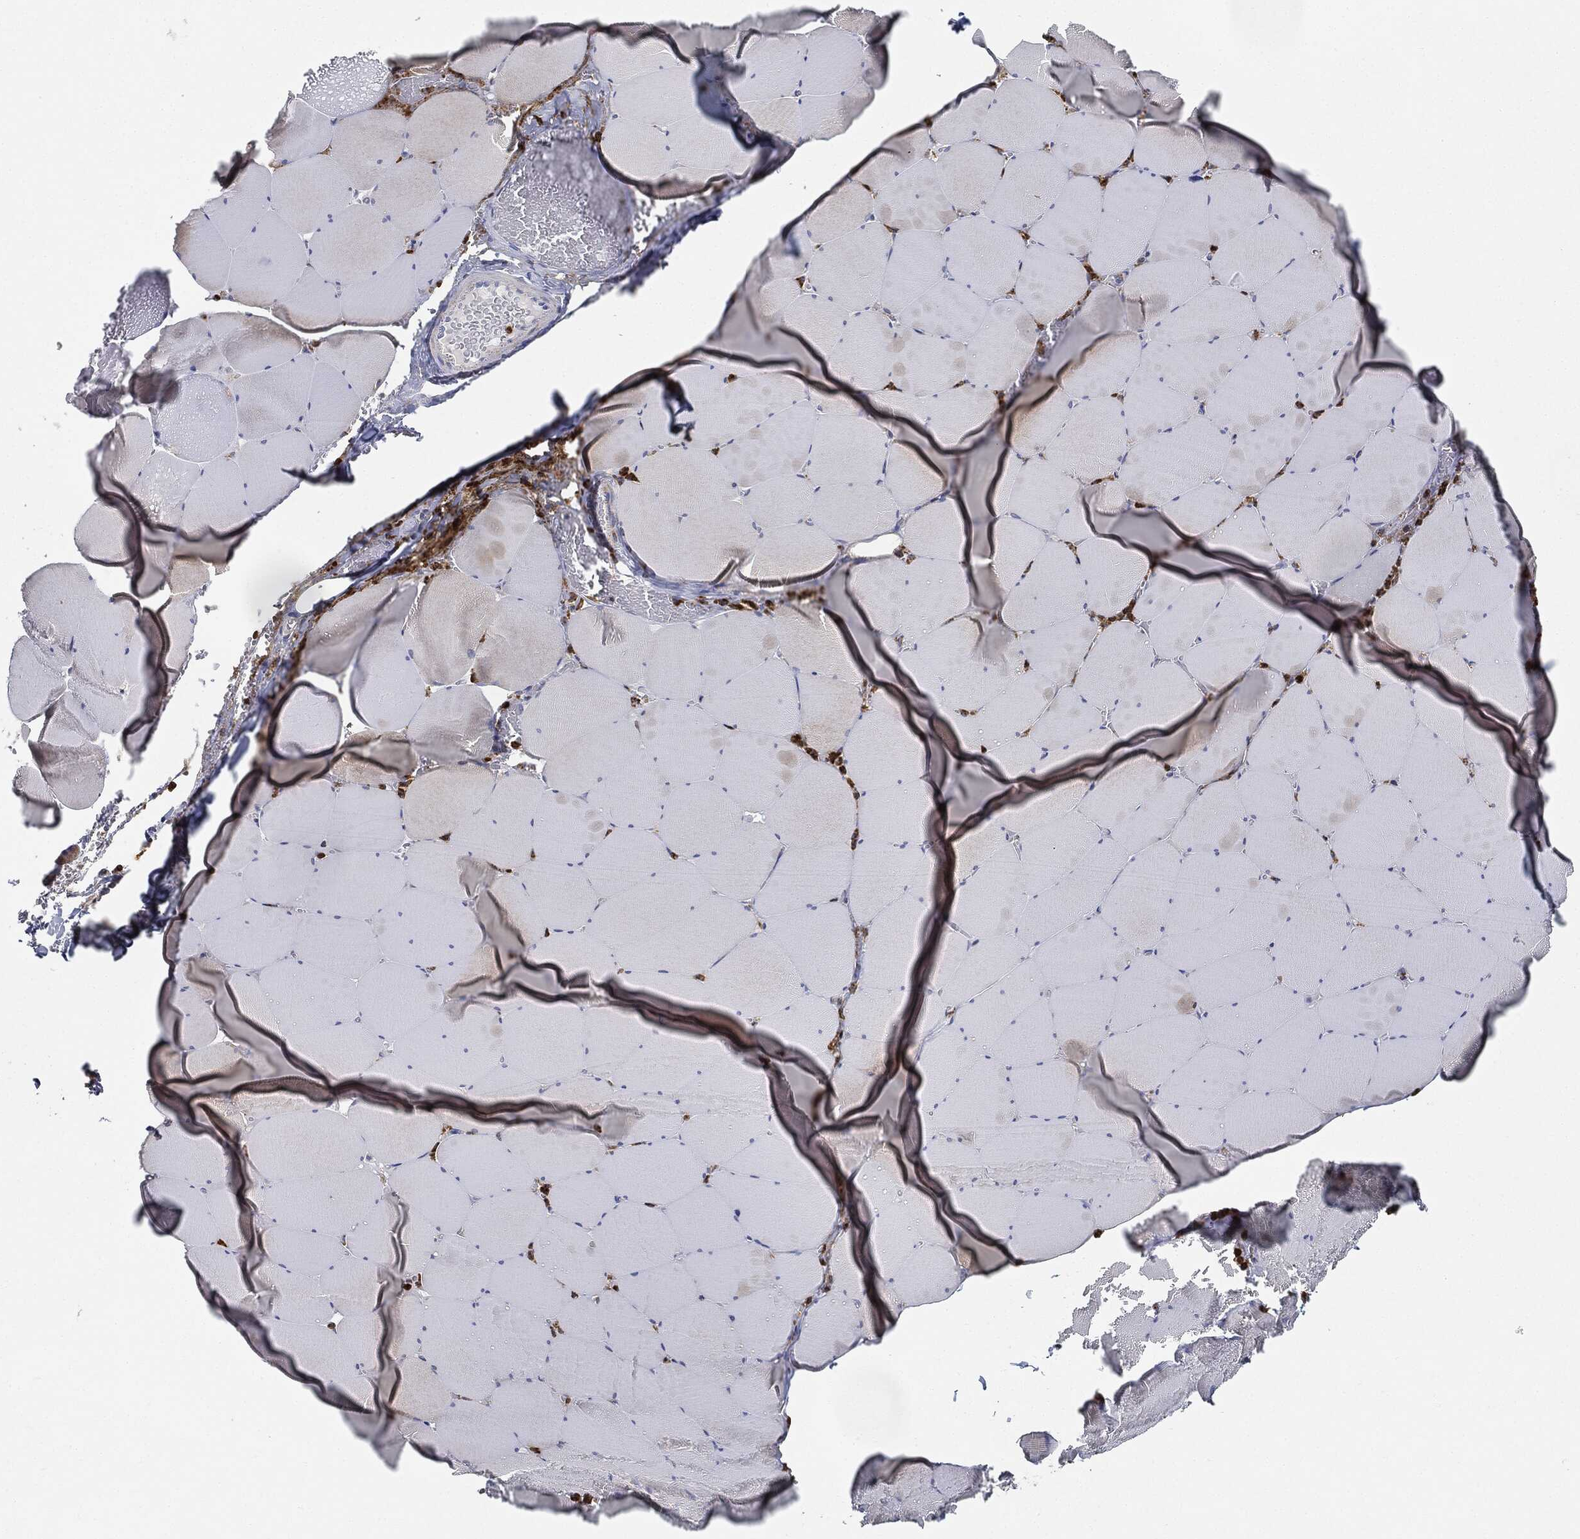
{"staining": {"intensity": "strong", "quantity": "<25%", "location": "cytoplasmic/membranous"}, "tissue": "skeletal muscle", "cell_type": "Myocytes", "image_type": "normal", "snomed": [{"axis": "morphology", "description": "Normal tissue, NOS"}, {"axis": "morphology", "description": "Malignant melanoma, Metastatic site"}, {"axis": "topography", "description": "Skeletal muscle"}], "caption": "Myocytes display strong cytoplasmic/membranous staining in about <25% of cells in unremarkable skeletal muscle.", "gene": "CAPN15", "patient": {"sex": "male", "age": 50}}